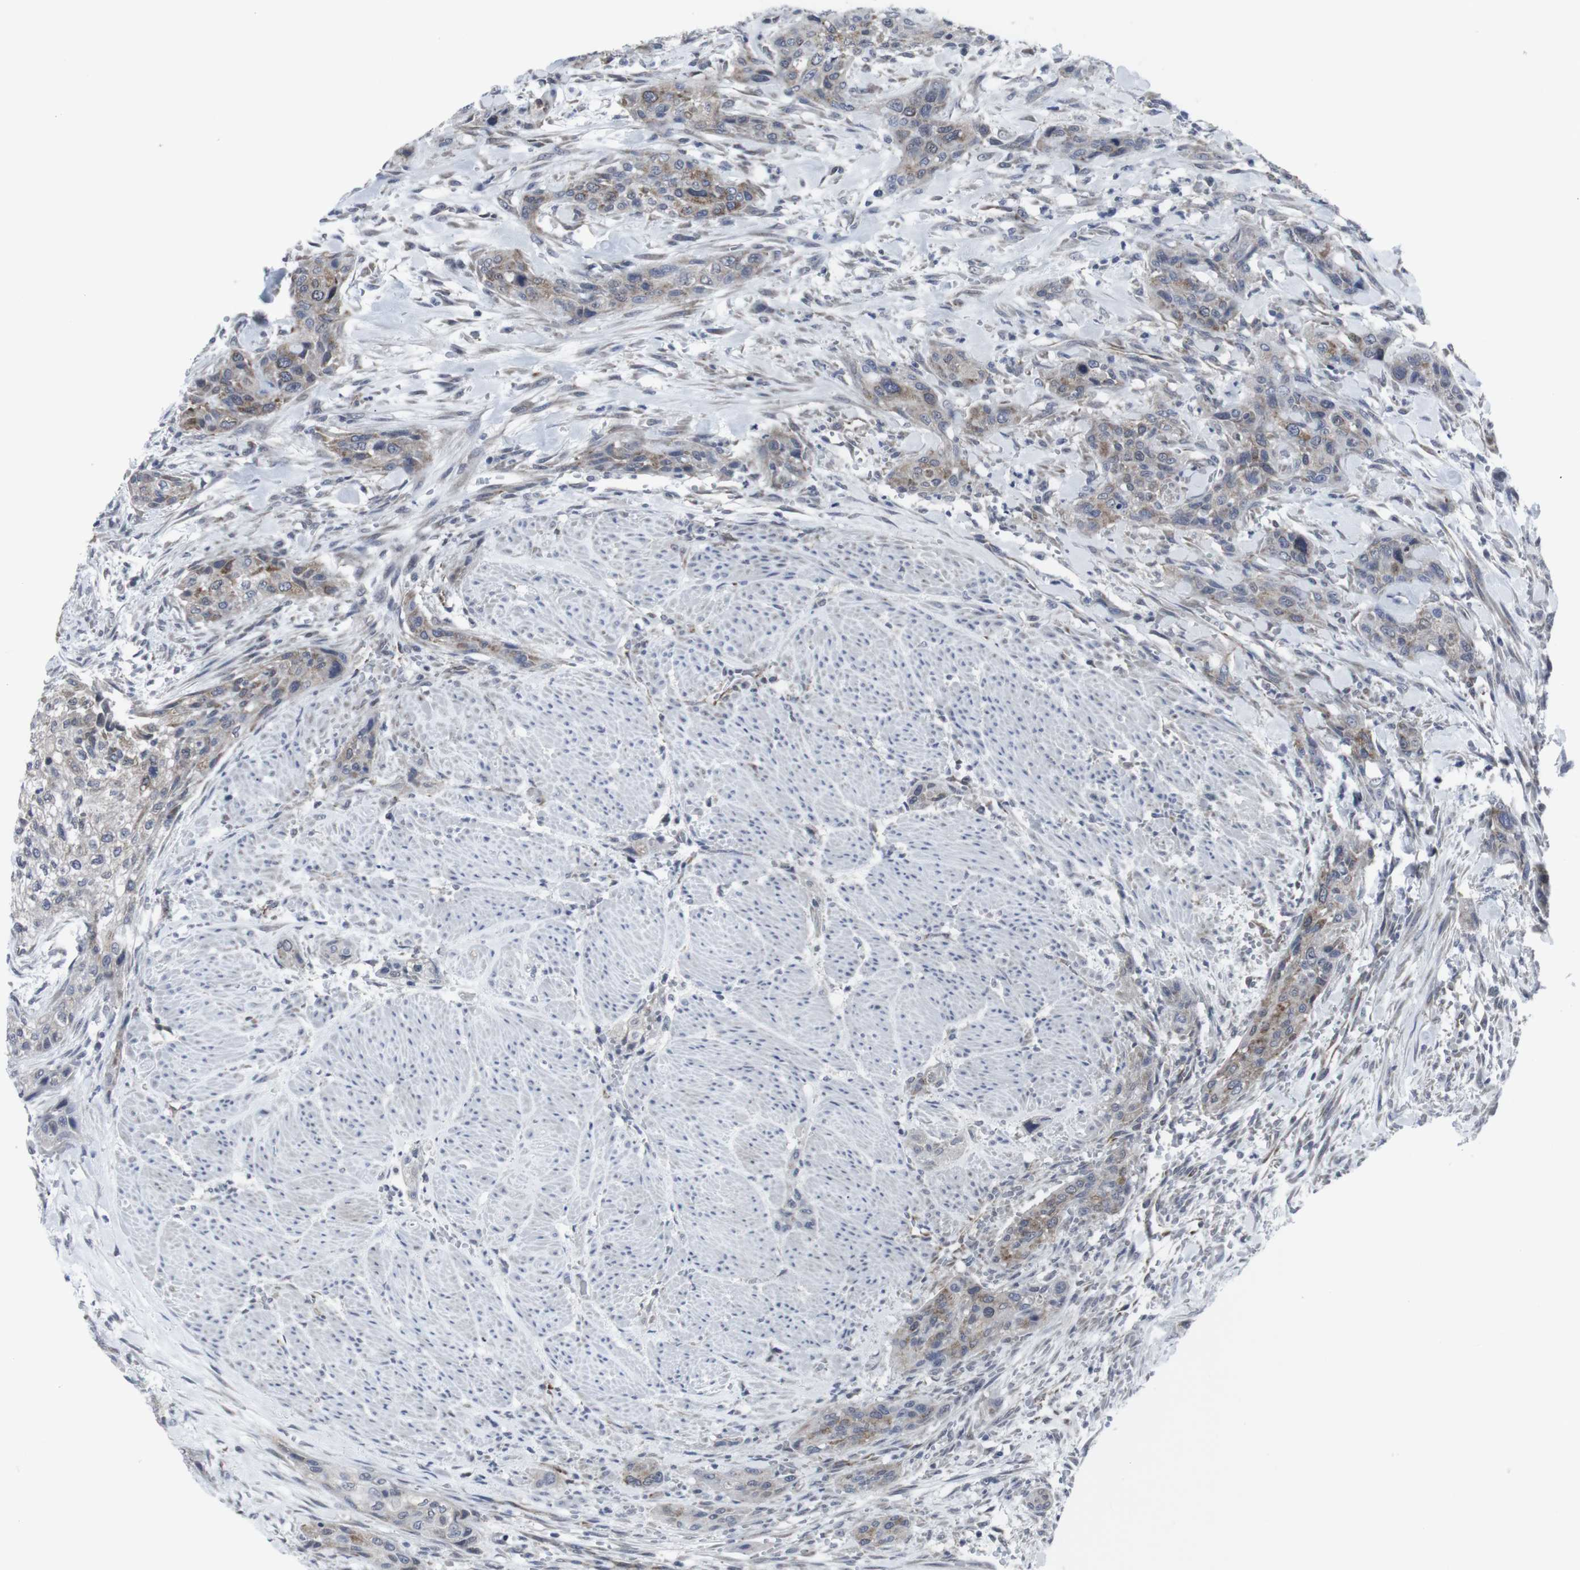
{"staining": {"intensity": "weak", "quantity": ">75%", "location": "cytoplasmic/membranous"}, "tissue": "urothelial cancer", "cell_type": "Tumor cells", "image_type": "cancer", "snomed": [{"axis": "morphology", "description": "Urothelial carcinoma, High grade"}, {"axis": "topography", "description": "Urinary bladder"}], "caption": "Weak cytoplasmic/membranous expression for a protein is present in approximately >75% of tumor cells of urothelial cancer using immunohistochemistry.", "gene": "GEMIN2", "patient": {"sex": "male", "age": 35}}